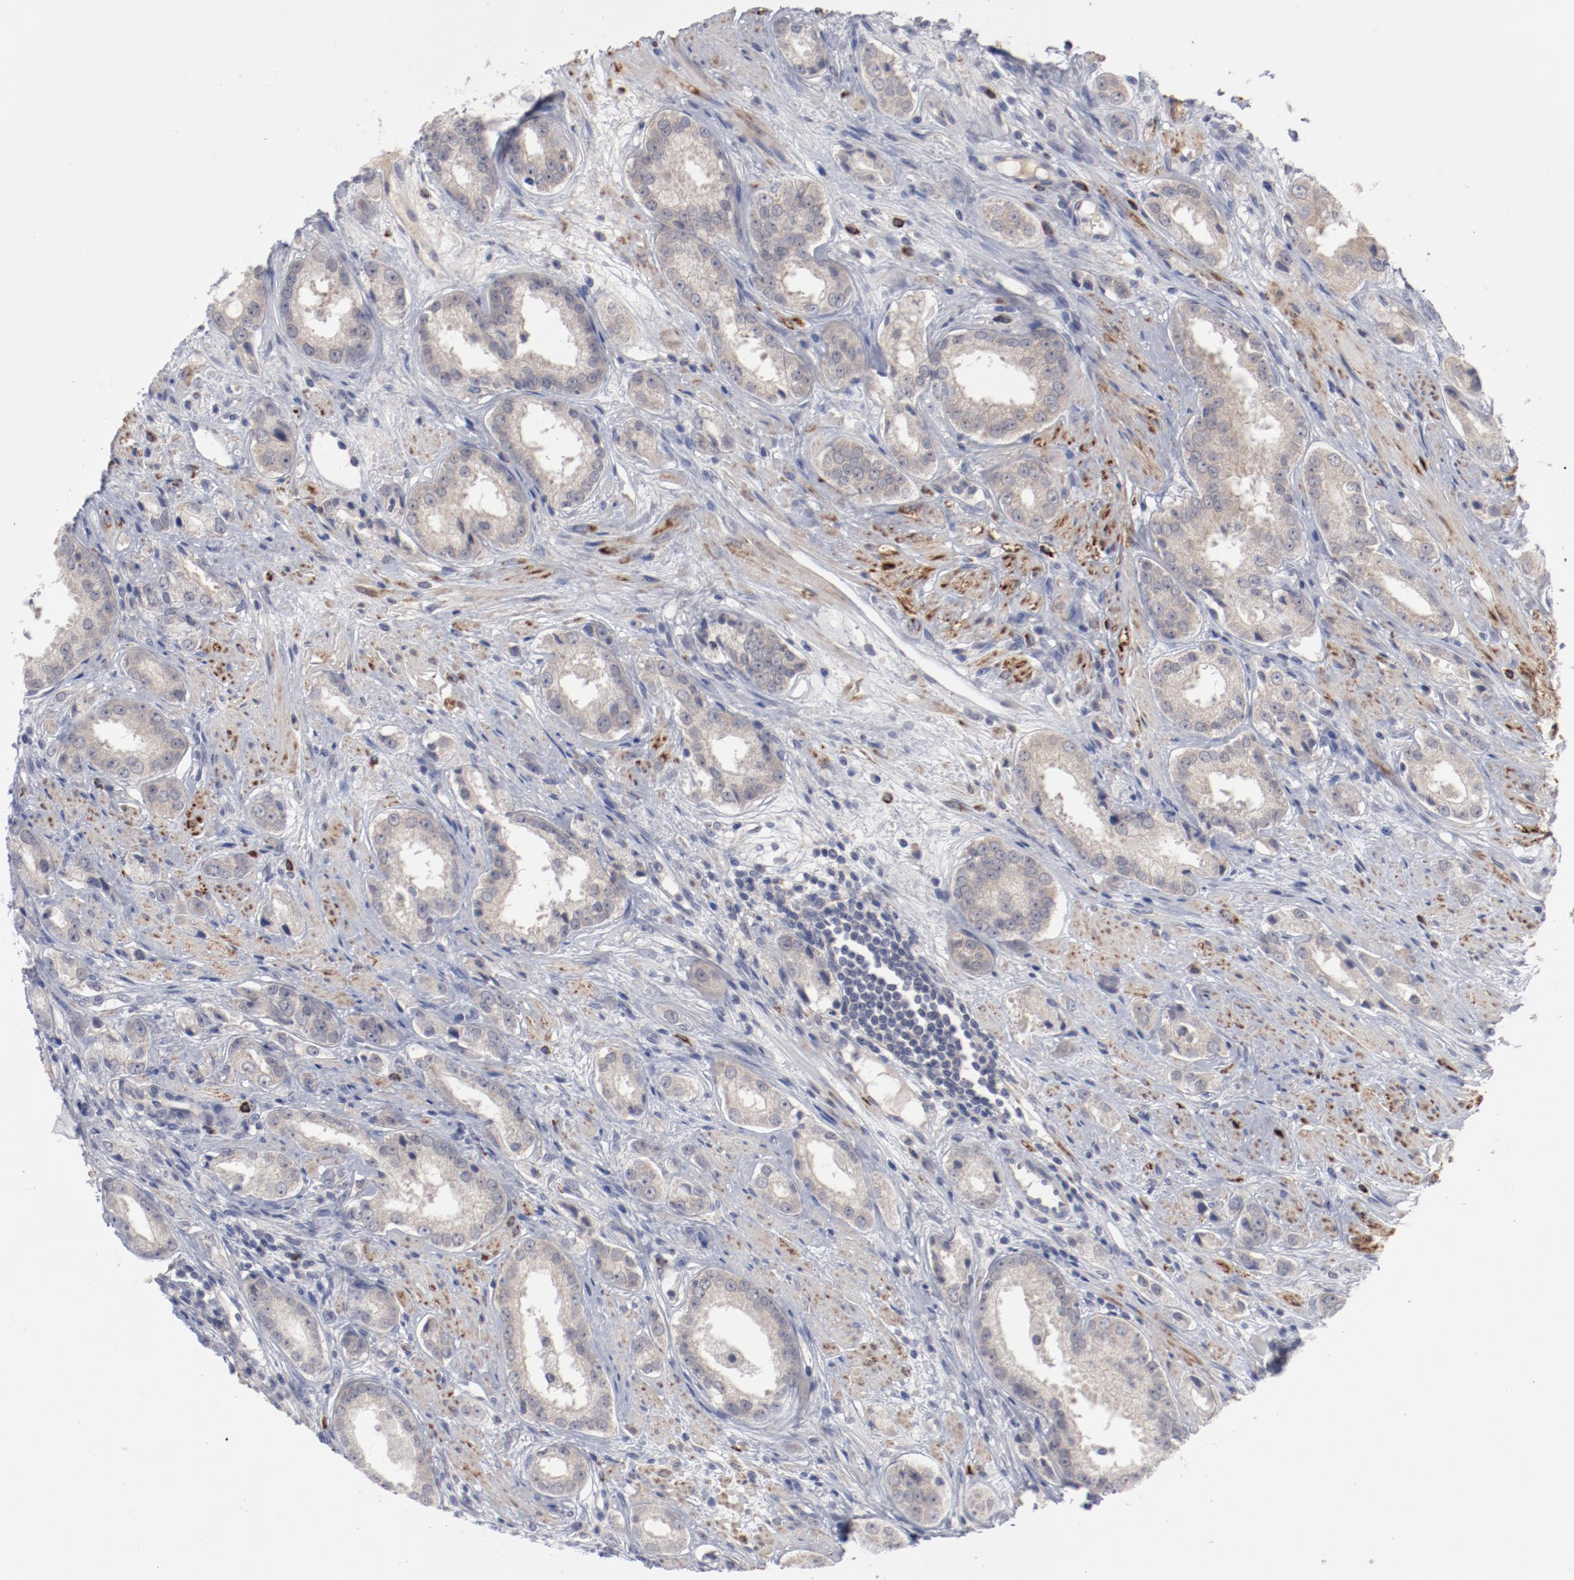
{"staining": {"intensity": "weak", "quantity": "25%-75%", "location": "cytoplasmic/membranous"}, "tissue": "prostate cancer", "cell_type": "Tumor cells", "image_type": "cancer", "snomed": [{"axis": "morphology", "description": "Adenocarcinoma, Medium grade"}, {"axis": "topography", "description": "Prostate"}], "caption": "Immunohistochemical staining of human prostate cancer displays weak cytoplasmic/membranous protein staining in approximately 25%-75% of tumor cells.", "gene": "SH3BGR", "patient": {"sex": "male", "age": 53}}